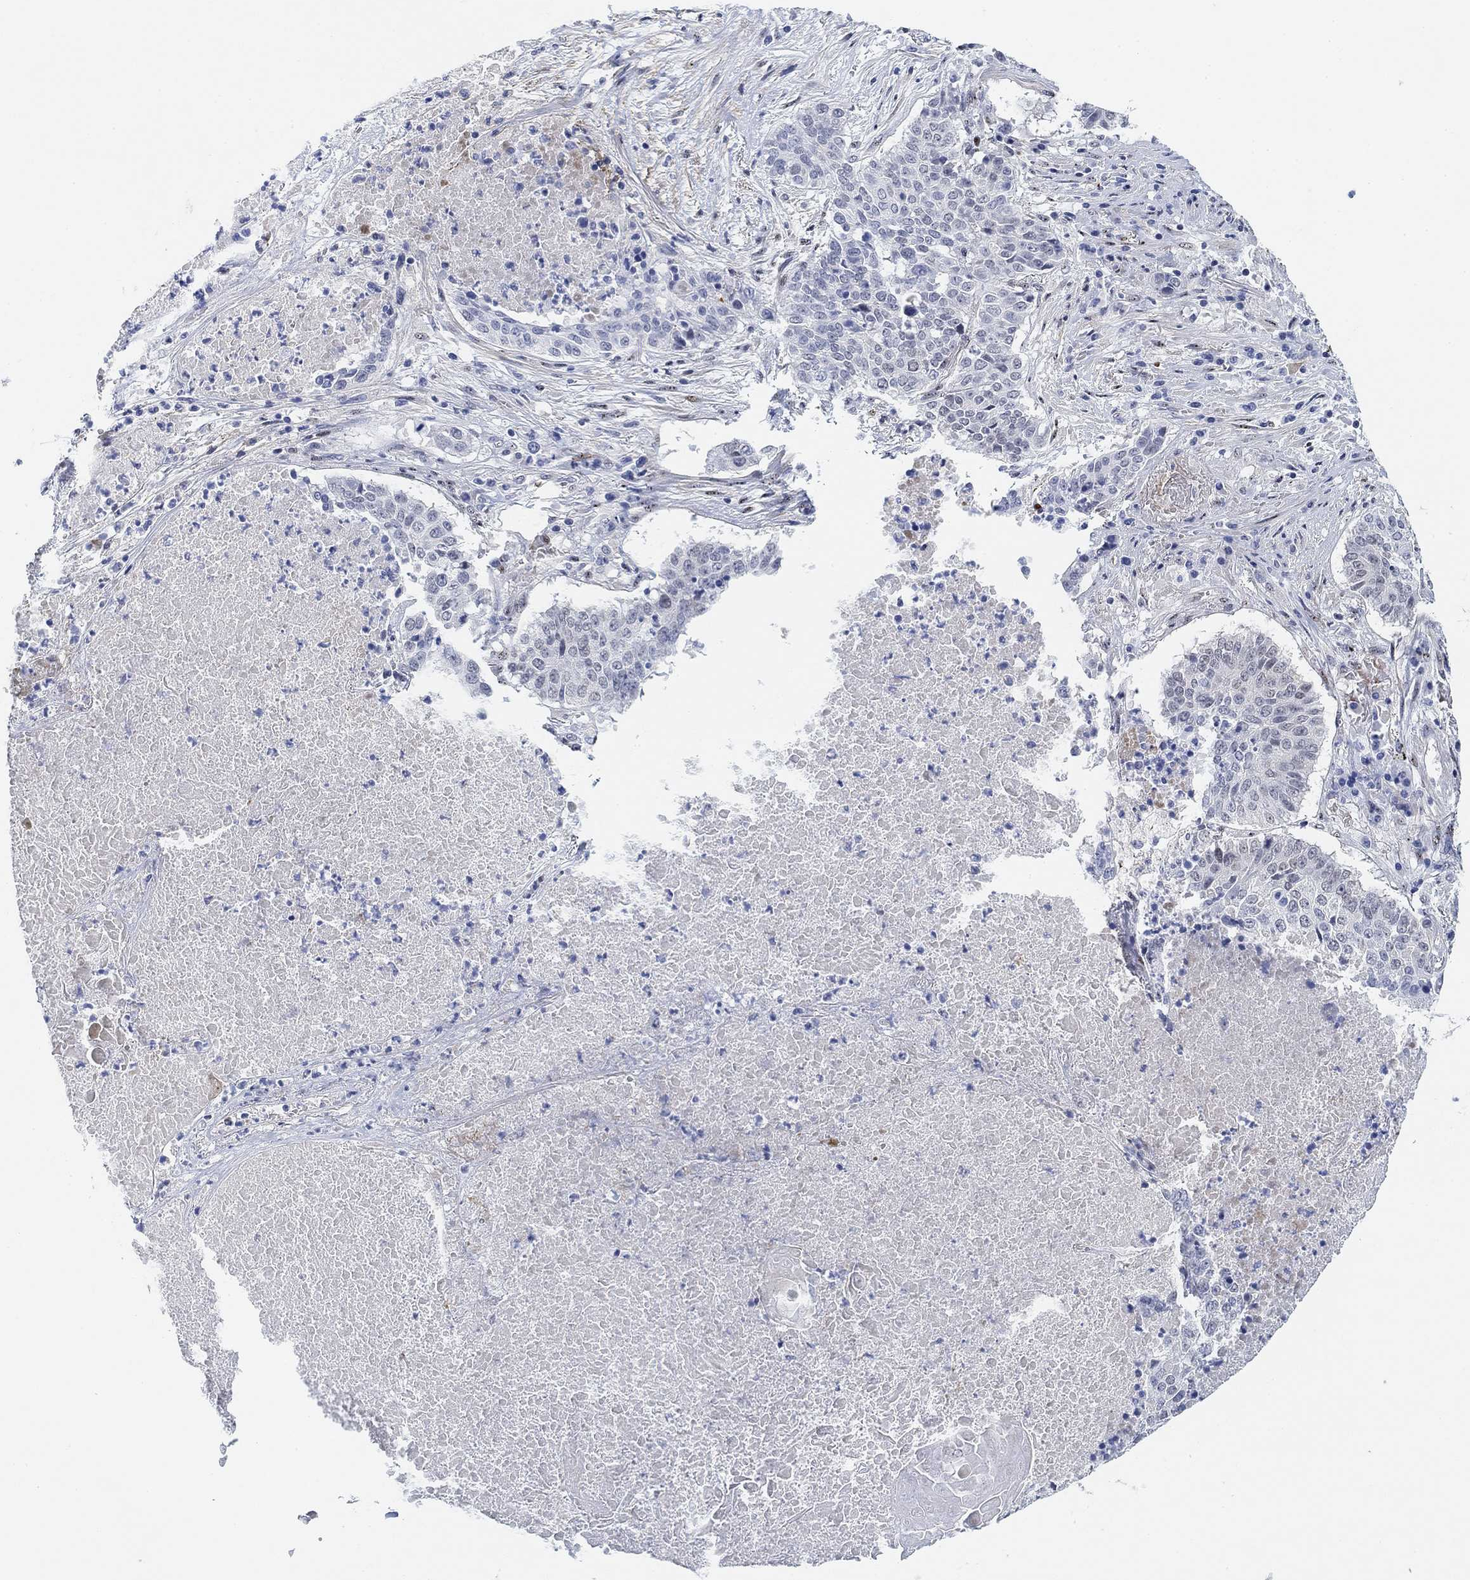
{"staining": {"intensity": "negative", "quantity": "none", "location": "none"}, "tissue": "lung cancer", "cell_type": "Tumor cells", "image_type": "cancer", "snomed": [{"axis": "morphology", "description": "Squamous cell carcinoma, NOS"}, {"axis": "topography", "description": "Lung"}], "caption": "Tumor cells show no significant protein positivity in lung cancer.", "gene": "PAX6", "patient": {"sex": "male", "age": 64}}